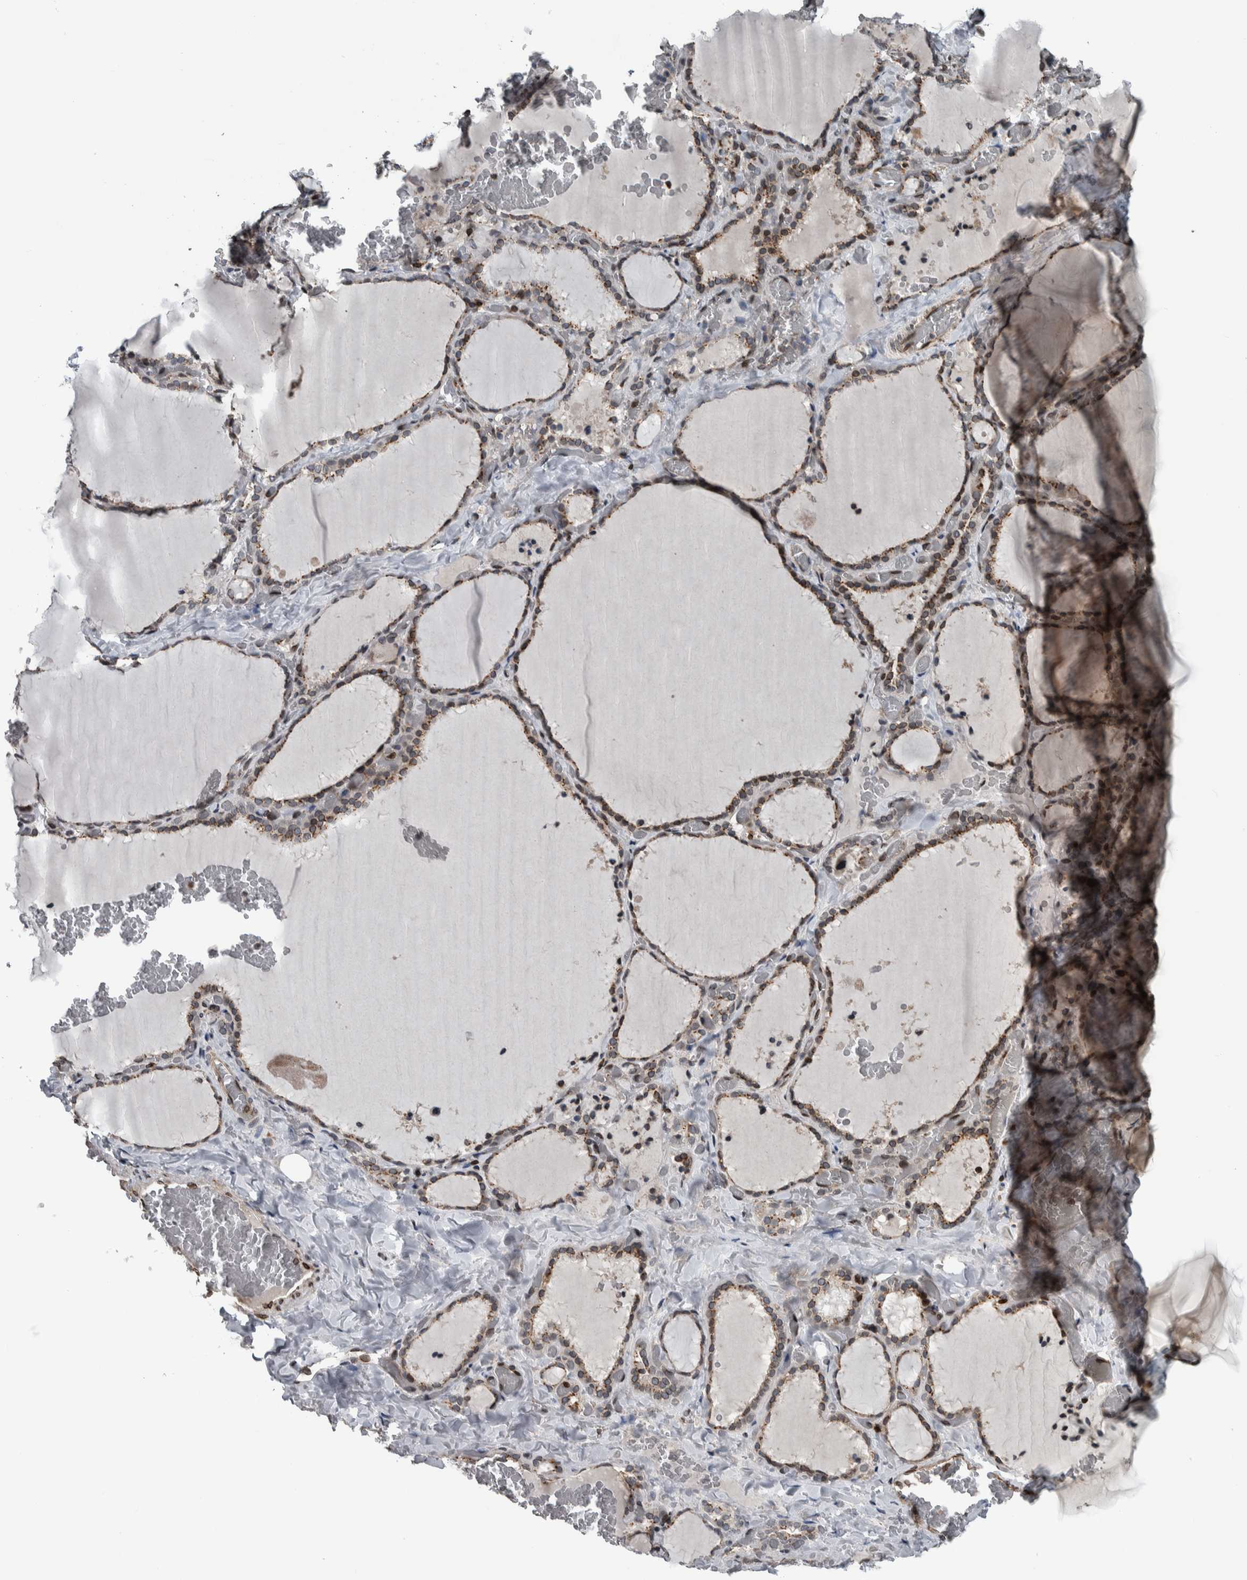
{"staining": {"intensity": "moderate", "quantity": ">75%", "location": "cytoplasmic/membranous,nuclear"}, "tissue": "thyroid gland", "cell_type": "Glandular cells", "image_type": "normal", "snomed": [{"axis": "morphology", "description": "Normal tissue, NOS"}, {"axis": "topography", "description": "Thyroid gland"}], "caption": "Protein staining by immunohistochemistry reveals moderate cytoplasmic/membranous,nuclear positivity in about >75% of glandular cells in benign thyroid gland.", "gene": "FAM135B", "patient": {"sex": "female", "age": 22}}